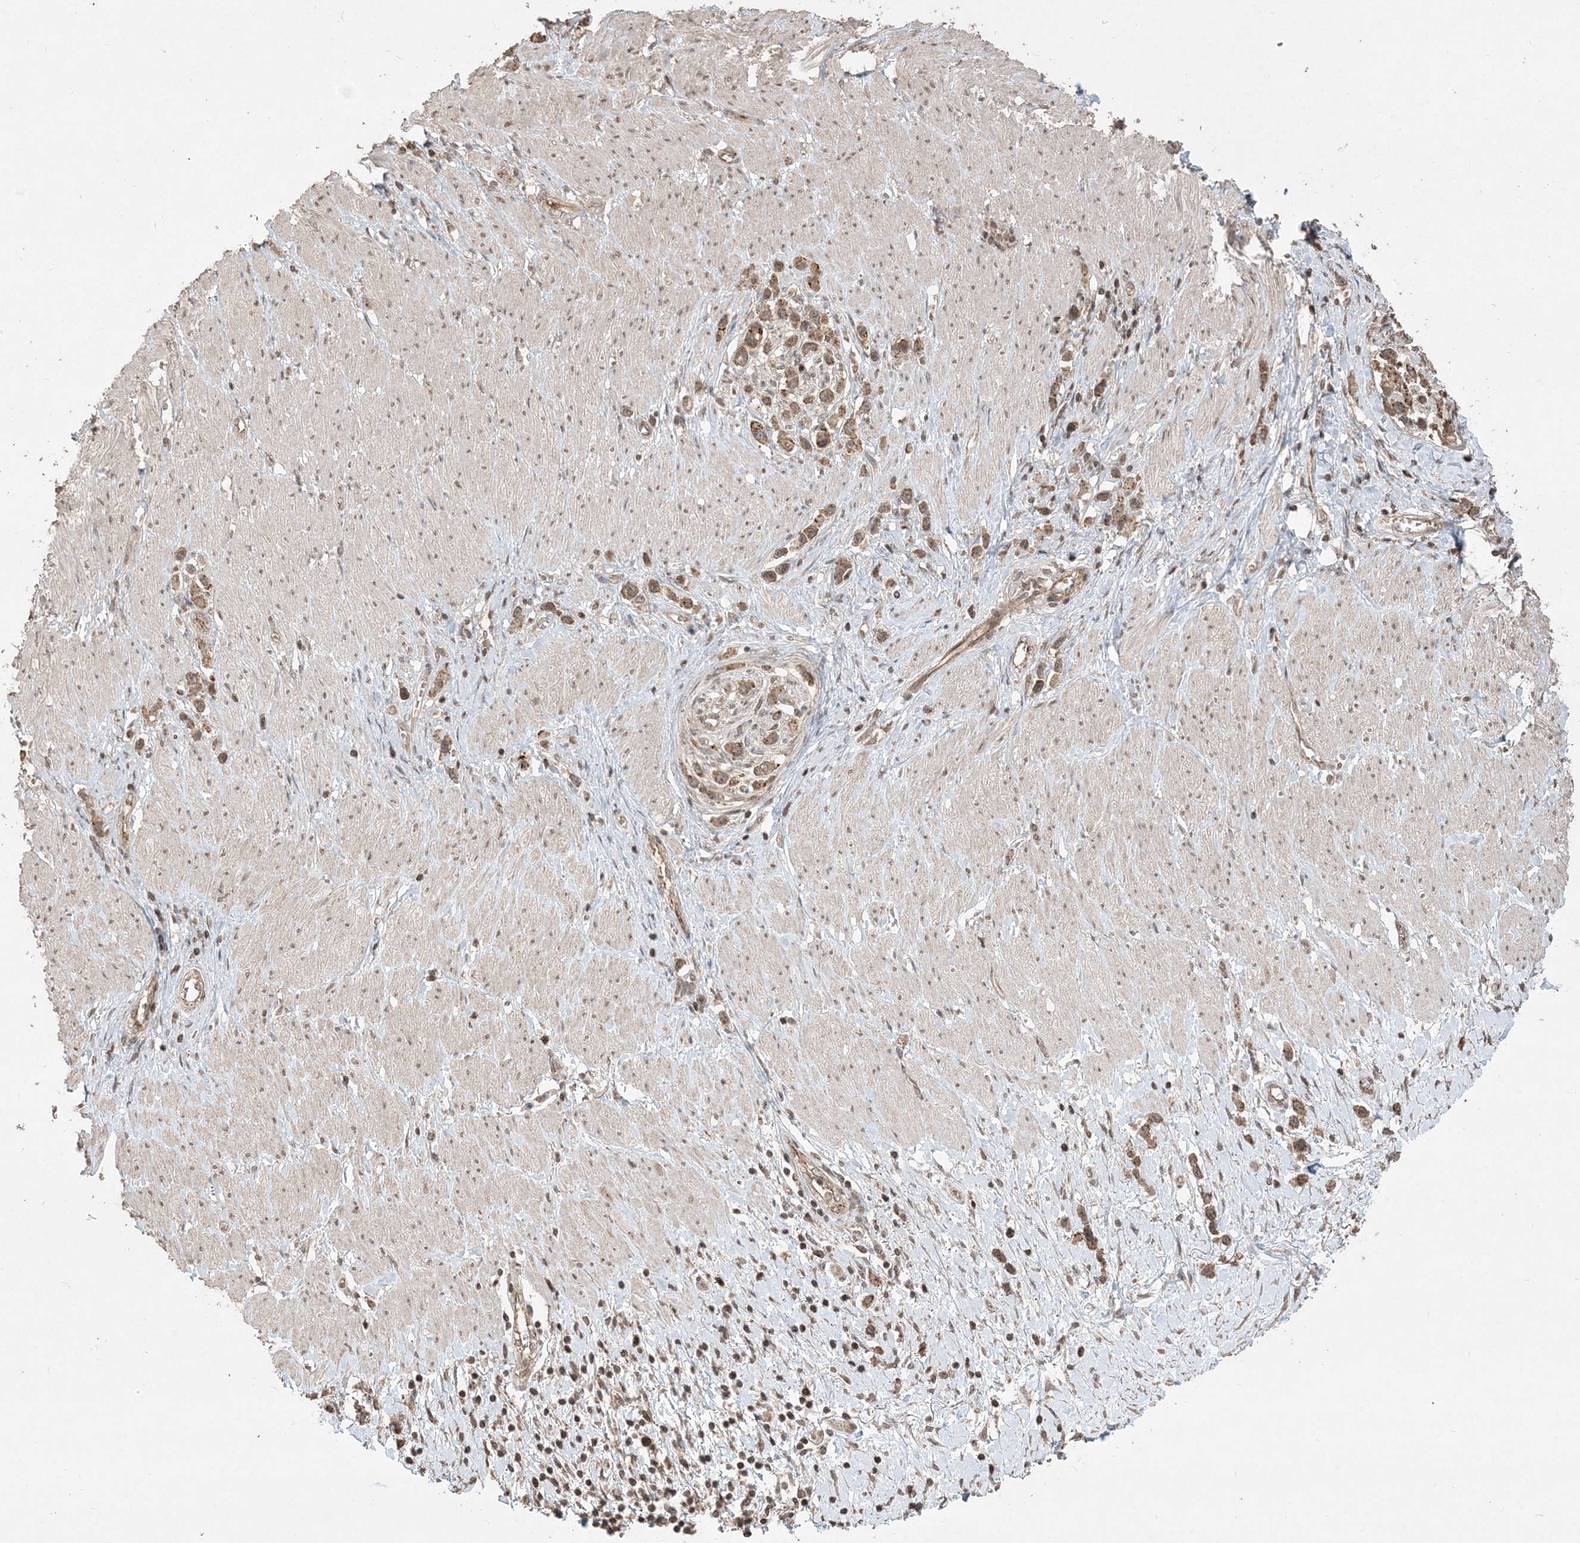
{"staining": {"intensity": "moderate", "quantity": ">75%", "location": "cytoplasmic/membranous"}, "tissue": "stomach cancer", "cell_type": "Tumor cells", "image_type": "cancer", "snomed": [{"axis": "morphology", "description": "Normal tissue, NOS"}, {"axis": "morphology", "description": "Adenocarcinoma, NOS"}, {"axis": "topography", "description": "Stomach, upper"}, {"axis": "topography", "description": "Stomach"}], "caption": "High-power microscopy captured an IHC histopathology image of adenocarcinoma (stomach), revealing moderate cytoplasmic/membranous positivity in approximately >75% of tumor cells.", "gene": "EHHADH", "patient": {"sex": "female", "age": 65}}